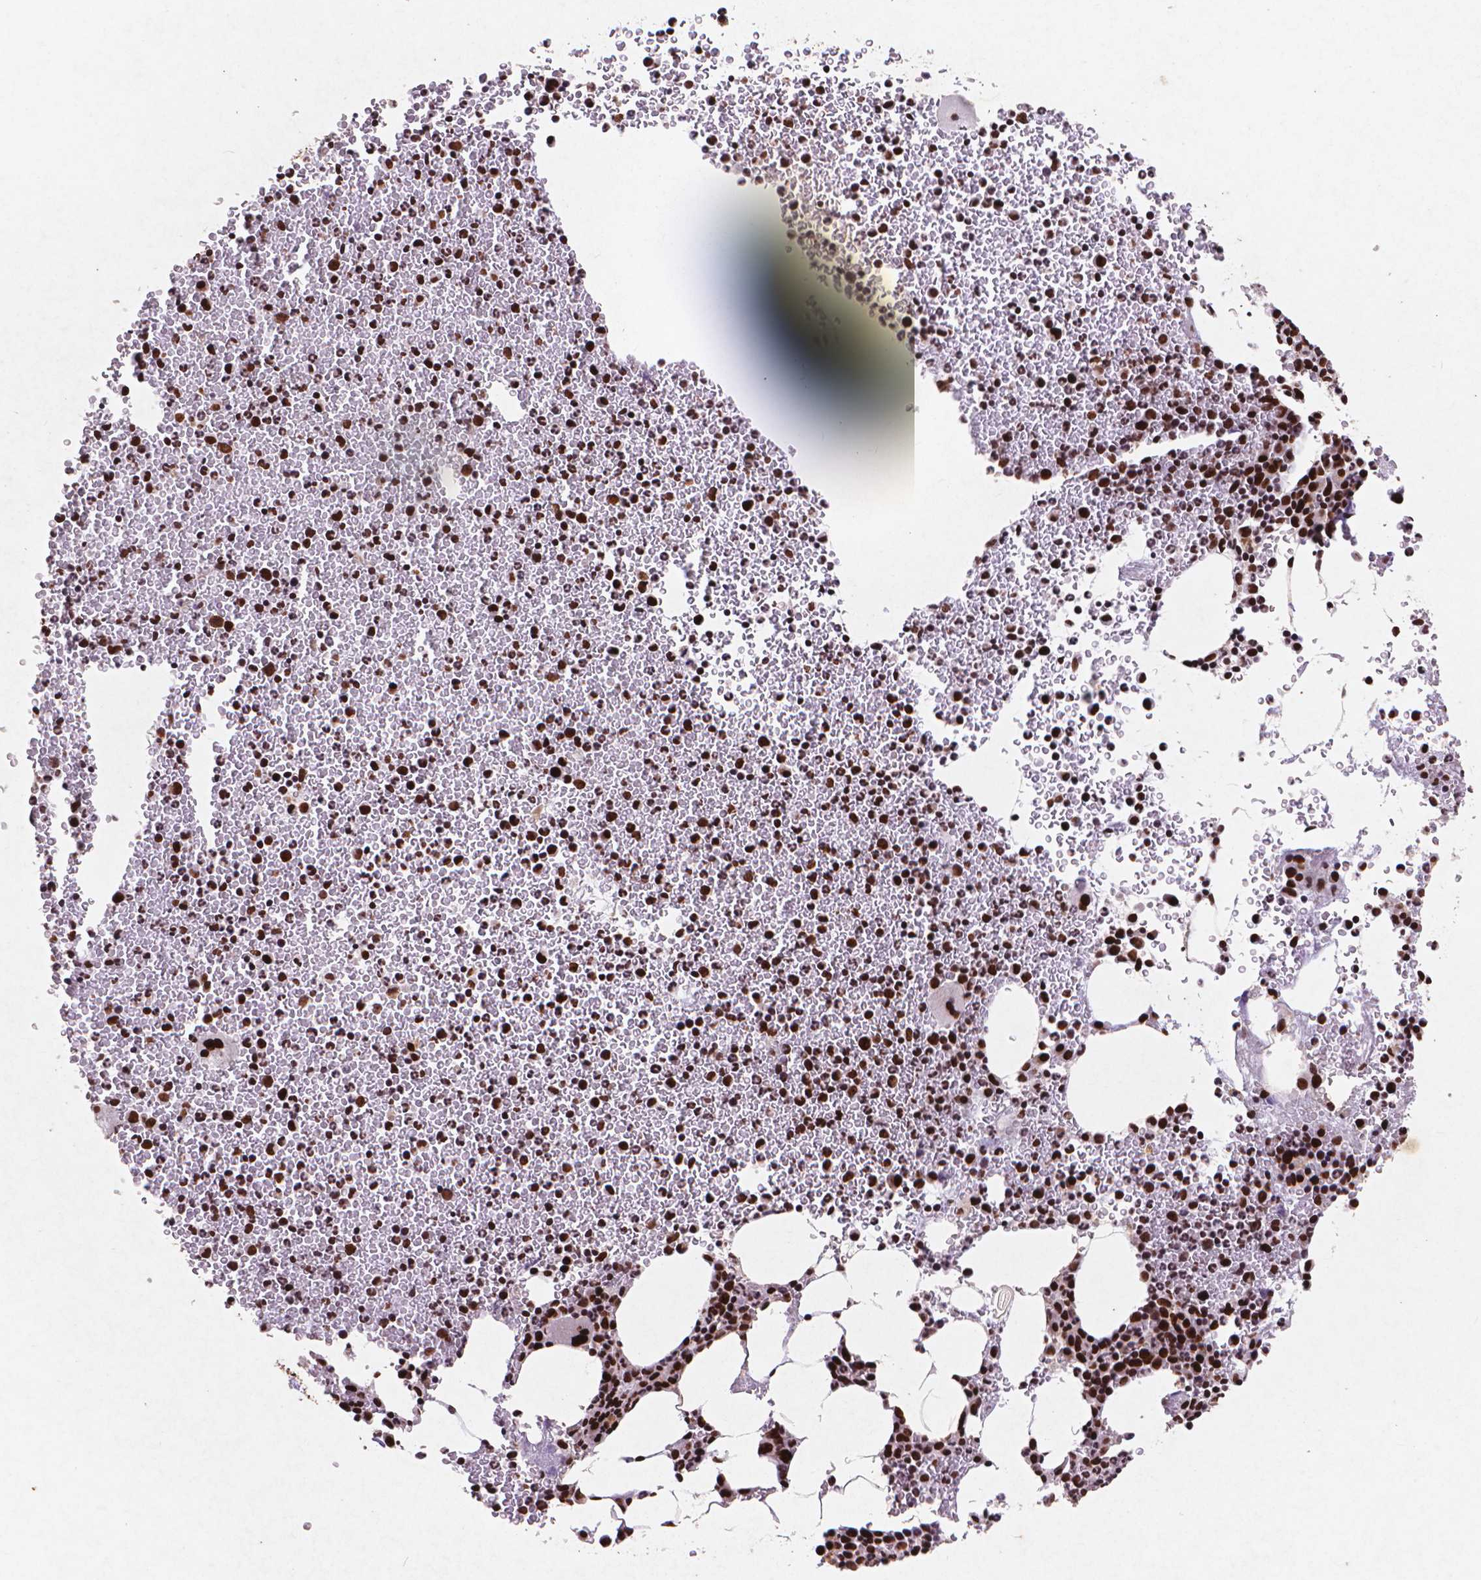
{"staining": {"intensity": "strong", "quantity": ">75%", "location": "nuclear"}, "tissue": "bone marrow", "cell_type": "Hematopoietic cells", "image_type": "normal", "snomed": [{"axis": "morphology", "description": "Normal tissue, NOS"}, {"axis": "topography", "description": "Bone marrow"}], "caption": "Immunohistochemical staining of benign bone marrow exhibits high levels of strong nuclear expression in about >75% of hematopoietic cells.", "gene": "CITED2", "patient": {"sex": "female", "age": 56}}